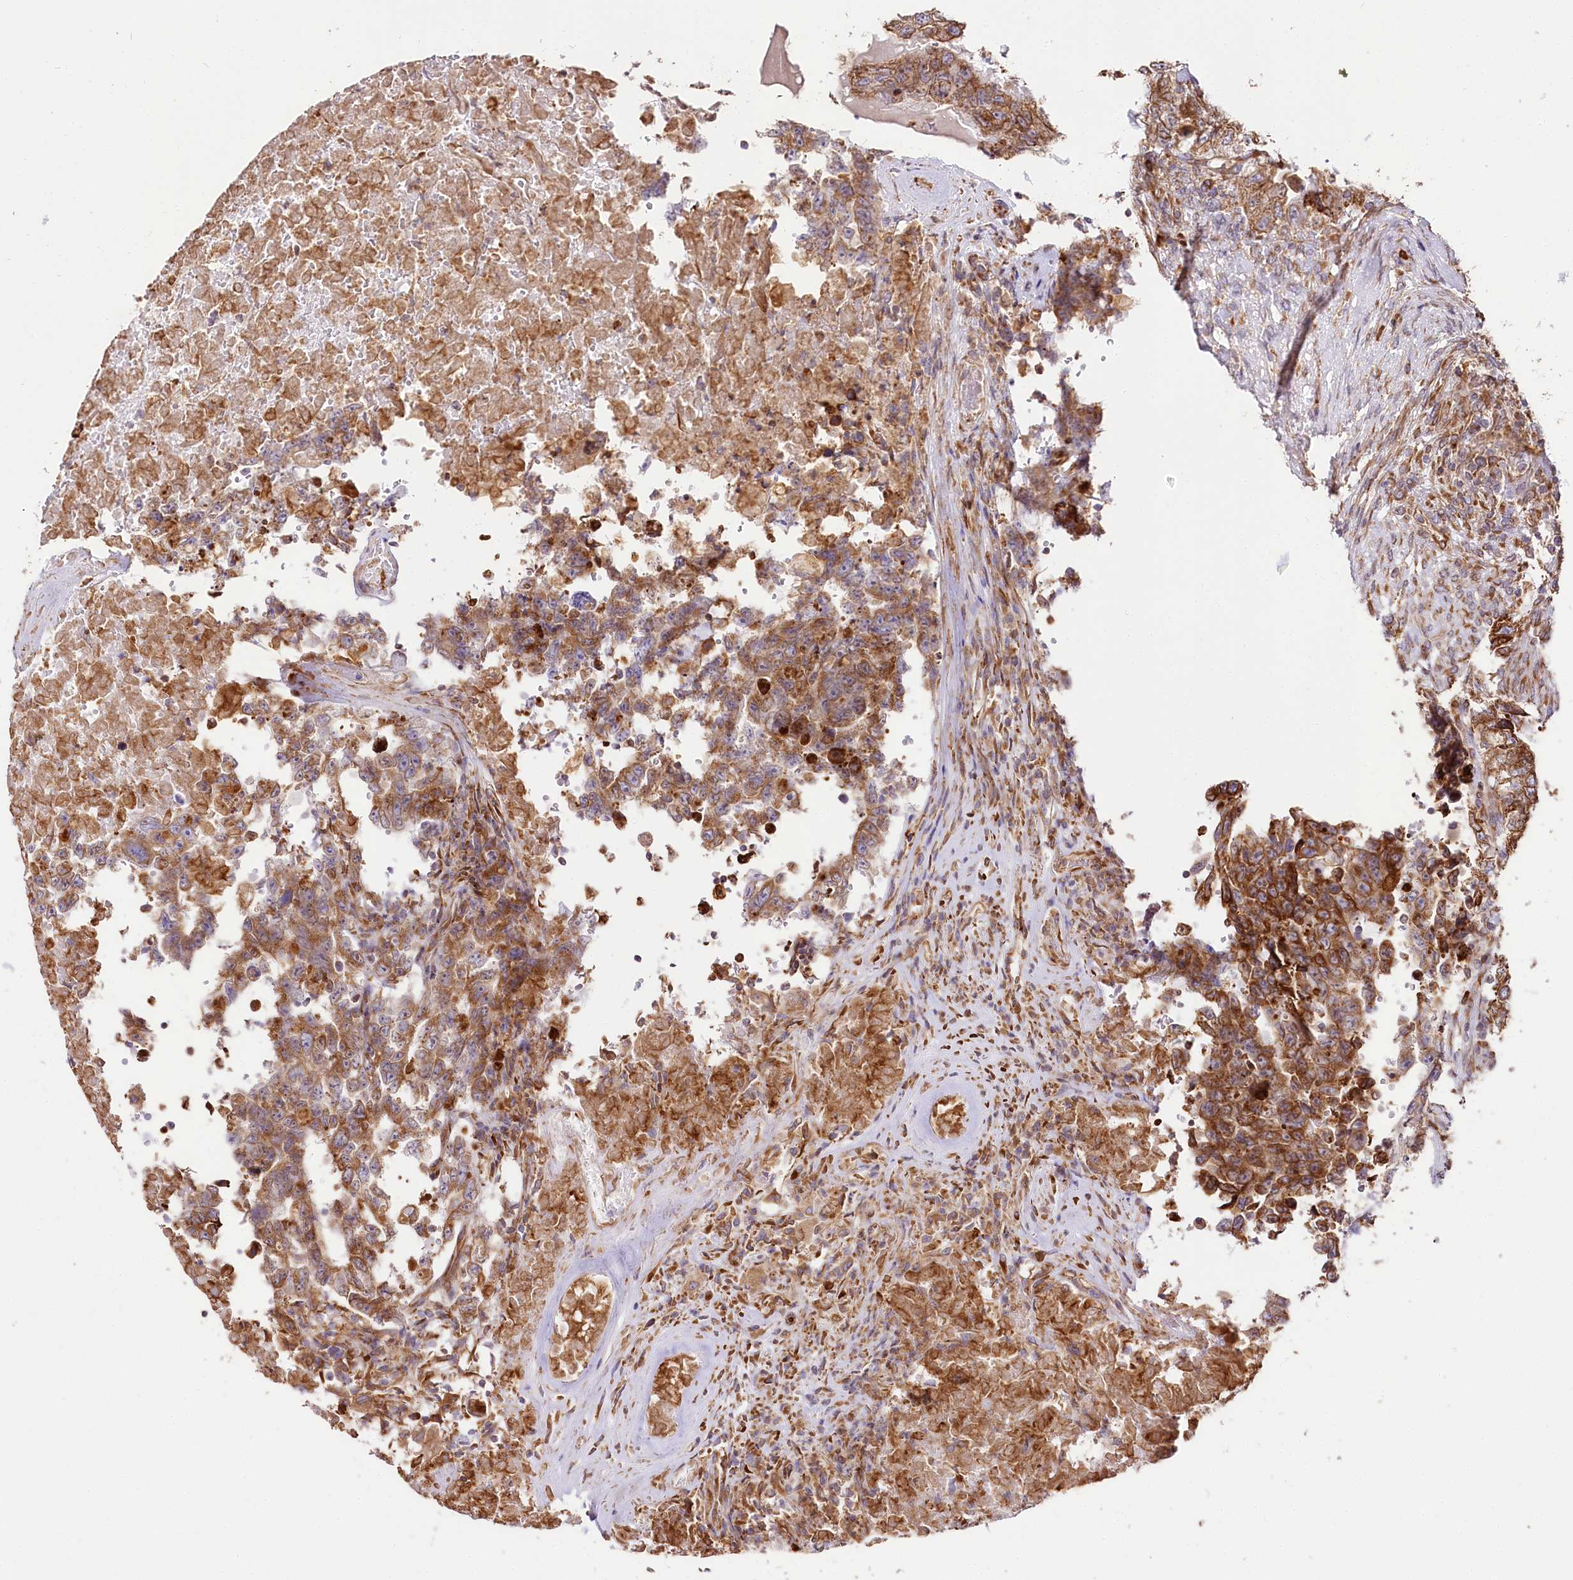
{"staining": {"intensity": "moderate", "quantity": ">75%", "location": "cytoplasmic/membranous"}, "tissue": "testis cancer", "cell_type": "Tumor cells", "image_type": "cancer", "snomed": [{"axis": "morphology", "description": "Carcinoma, Embryonal, NOS"}, {"axis": "topography", "description": "Testis"}], "caption": "Immunohistochemical staining of human testis cancer (embryonal carcinoma) shows medium levels of moderate cytoplasmic/membranous positivity in approximately >75% of tumor cells.", "gene": "CNPY2", "patient": {"sex": "male", "age": 26}}